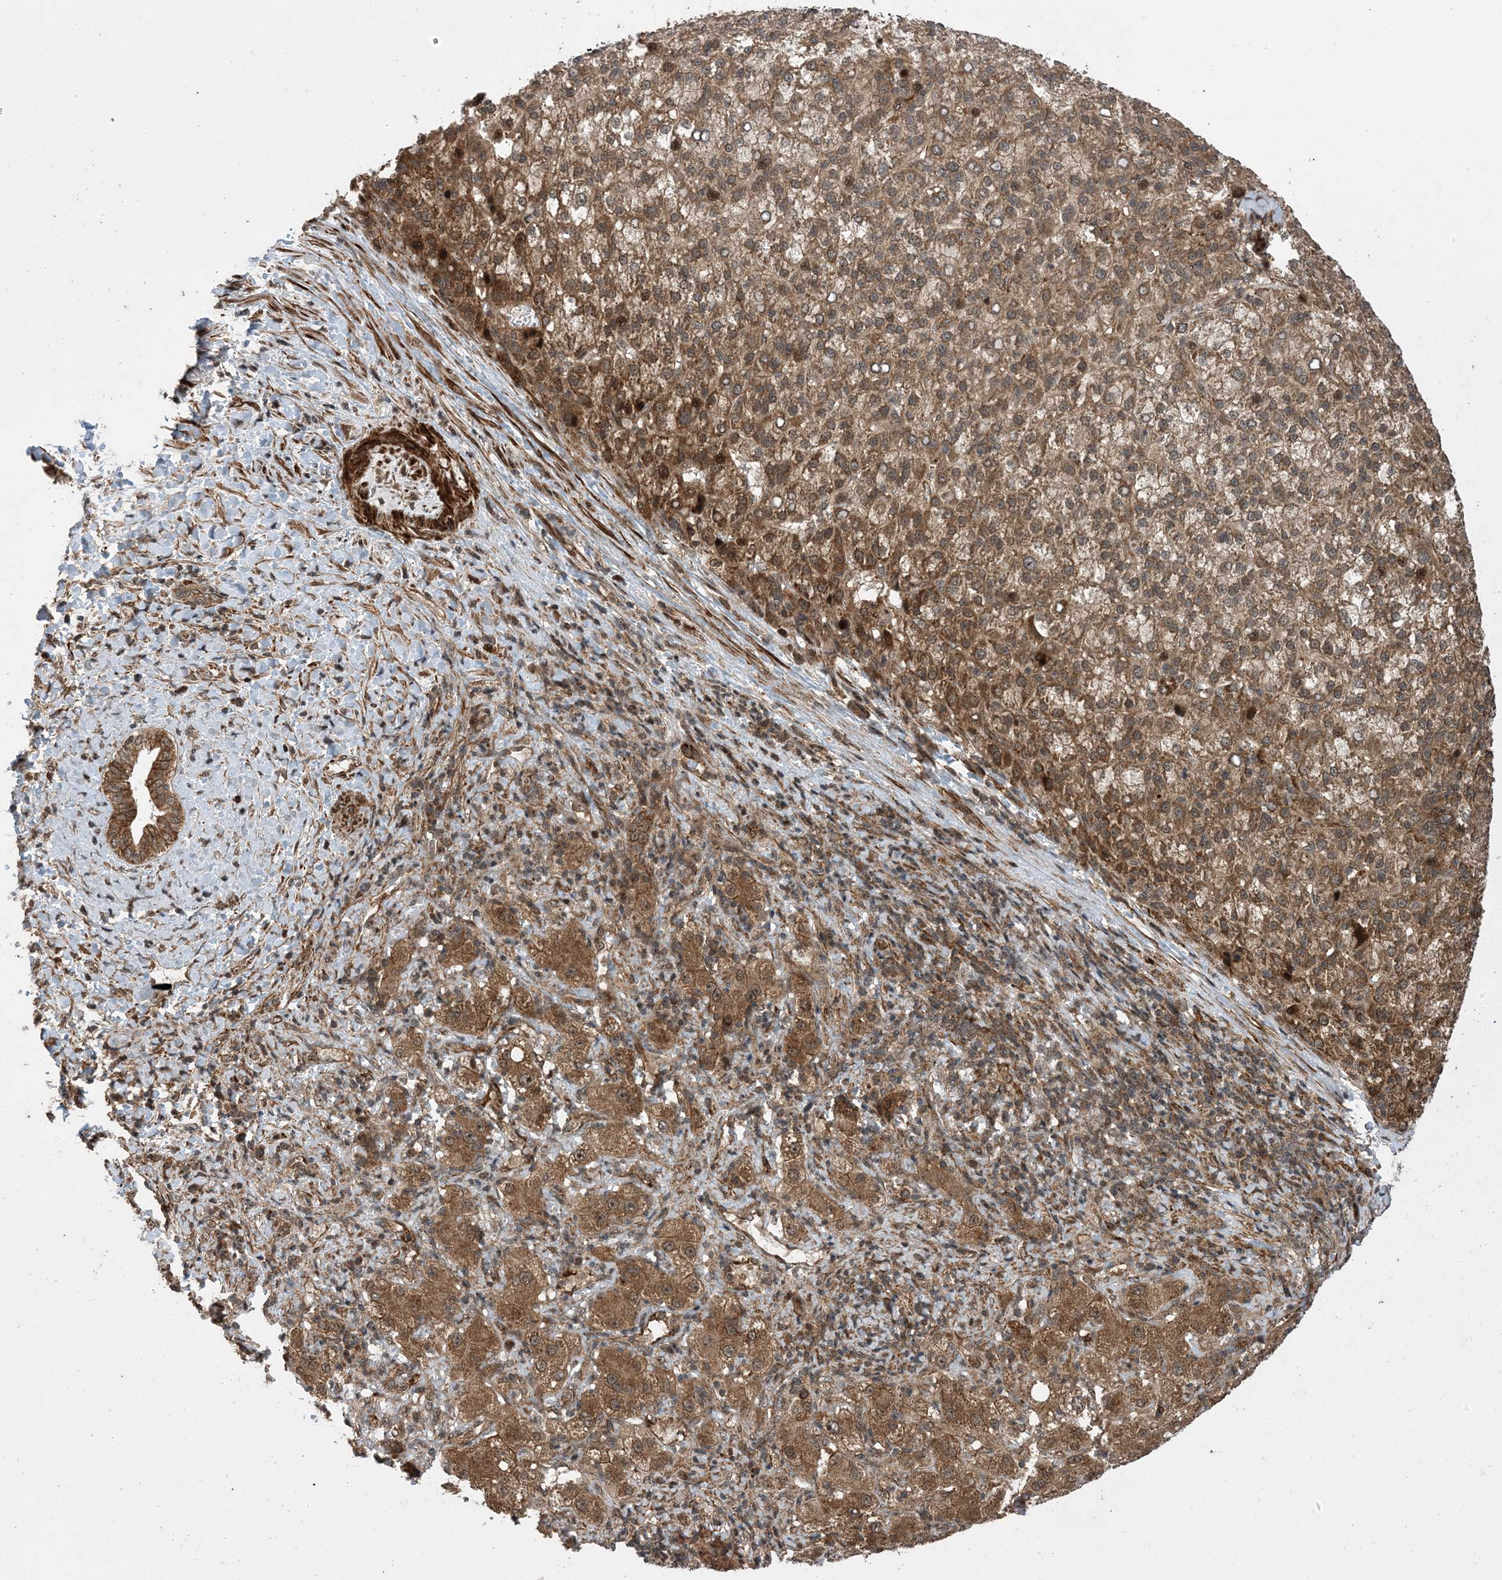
{"staining": {"intensity": "moderate", "quantity": ">75%", "location": "cytoplasmic/membranous"}, "tissue": "liver cancer", "cell_type": "Tumor cells", "image_type": "cancer", "snomed": [{"axis": "morphology", "description": "Carcinoma, Hepatocellular, NOS"}, {"axis": "topography", "description": "Liver"}], "caption": "Immunohistochemistry histopathology image of neoplastic tissue: human liver cancer stained using IHC exhibits medium levels of moderate protein expression localized specifically in the cytoplasmic/membranous of tumor cells, appearing as a cytoplasmic/membranous brown color.", "gene": "ZNF511", "patient": {"sex": "female", "age": 58}}